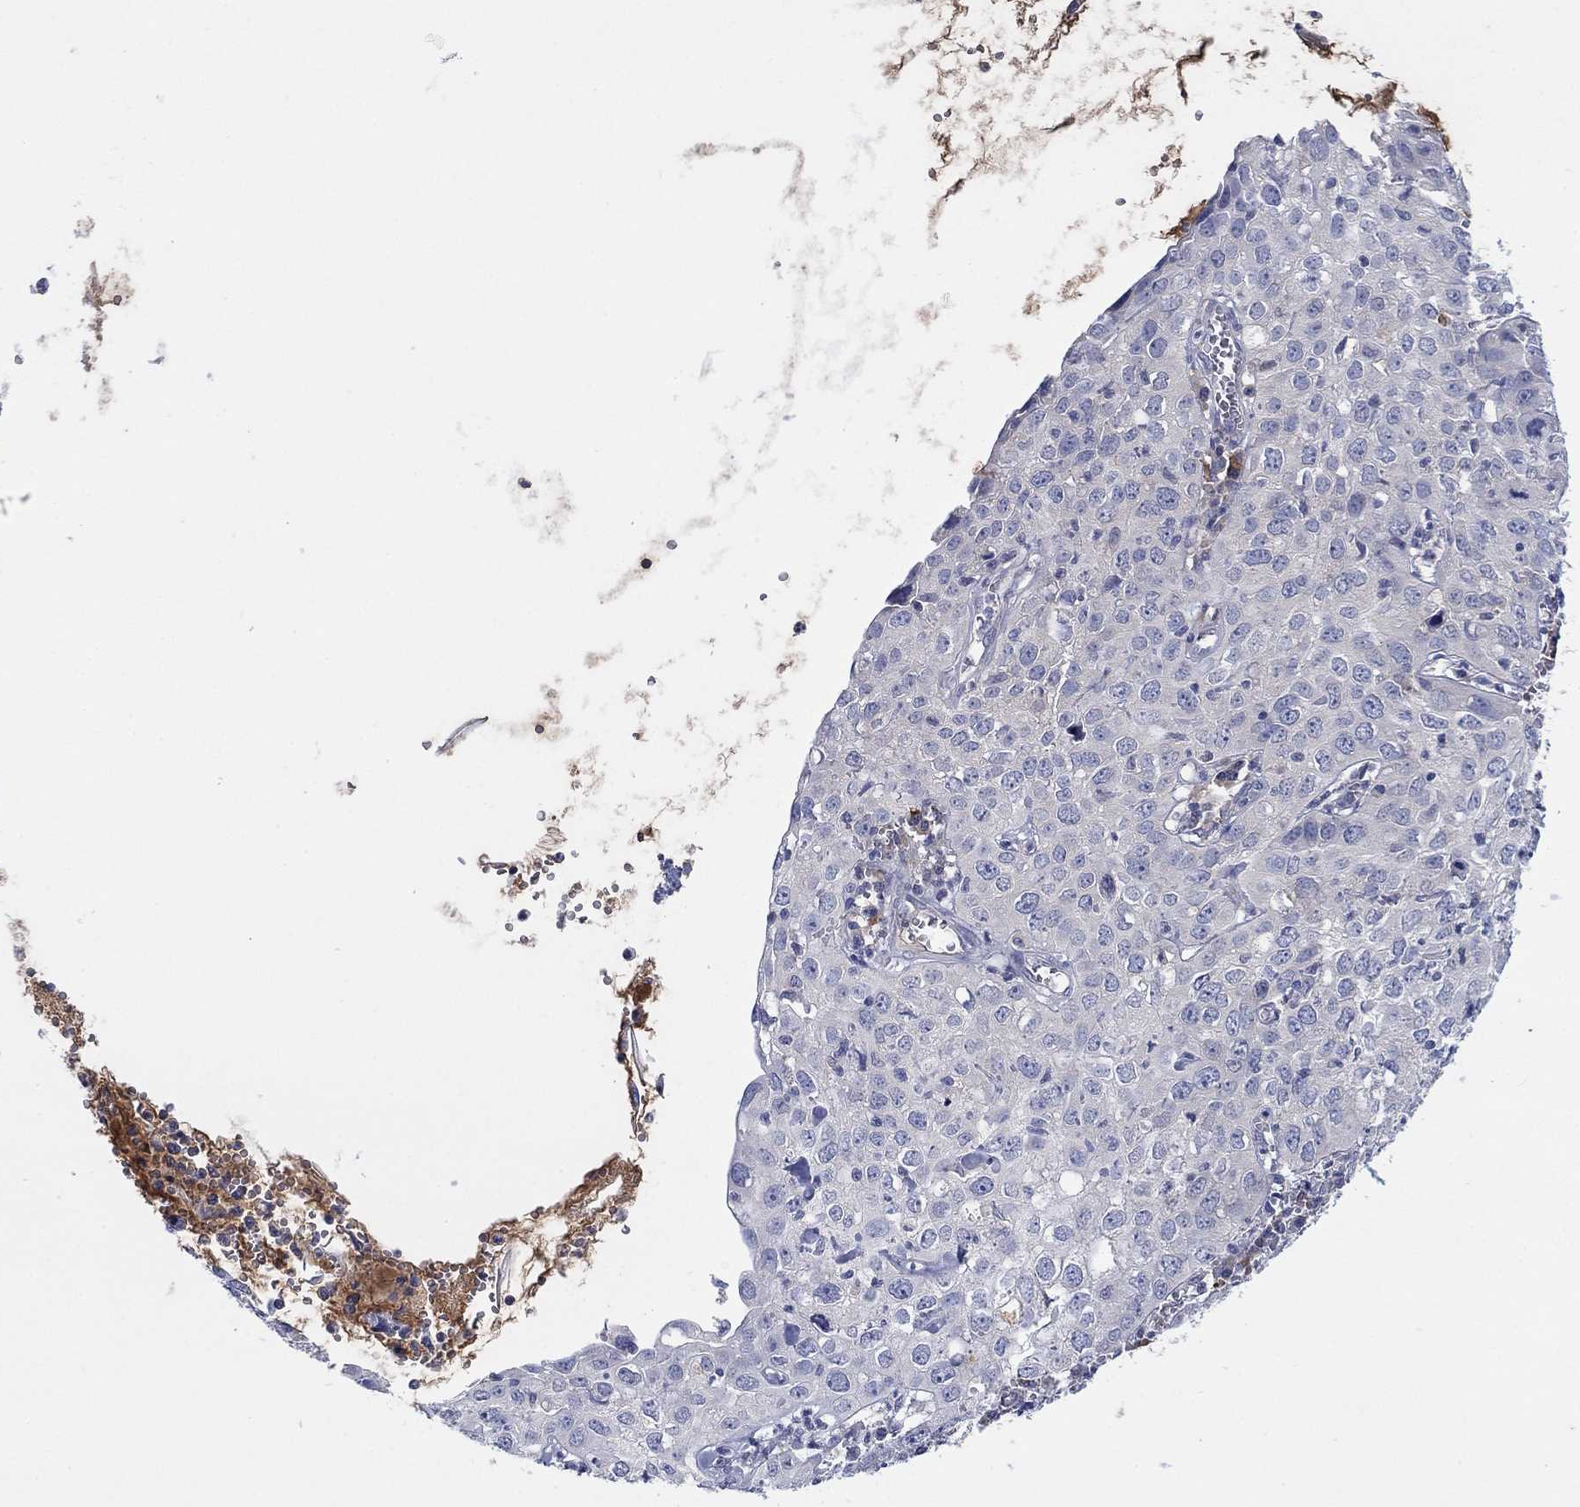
{"staining": {"intensity": "negative", "quantity": "none", "location": "none"}, "tissue": "cervical cancer", "cell_type": "Tumor cells", "image_type": "cancer", "snomed": [{"axis": "morphology", "description": "Squamous cell carcinoma, NOS"}, {"axis": "topography", "description": "Cervix"}], "caption": "Immunohistochemical staining of cervical cancer reveals no significant positivity in tumor cells.", "gene": "PLCL2", "patient": {"sex": "female", "age": 24}}